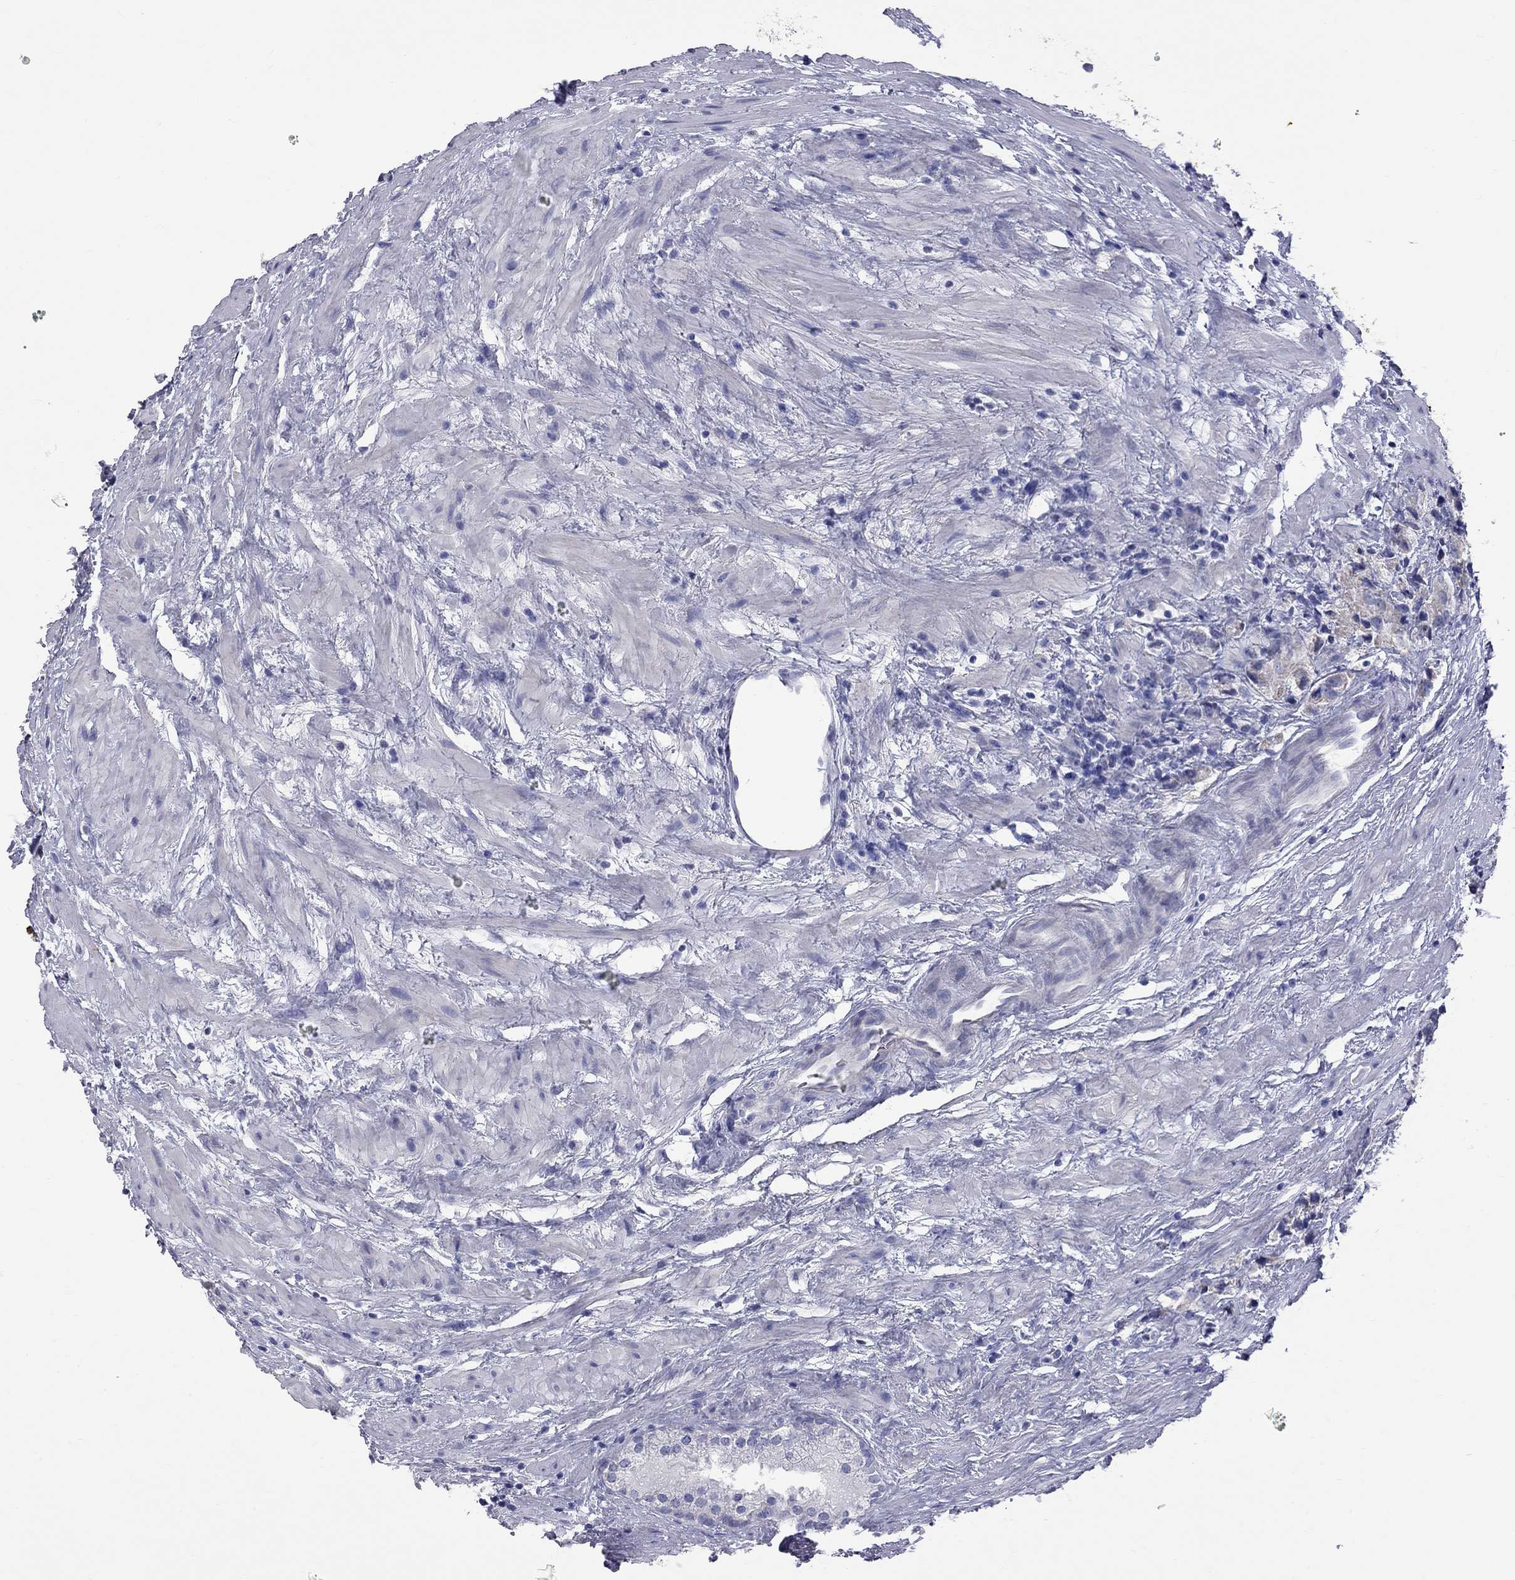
{"staining": {"intensity": "negative", "quantity": "none", "location": "none"}, "tissue": "prostate cancer", "cell_type": "Tumor cells", "image_type": "cancer", "snomed": [{"axis": "morphology", "description": "Adenocarcinoma, NOS"}, {"axis": "topography", "description": "Prostate and seminal vesicle, NOS"}], "caption": "Histopathology image shows no protein positivity in tumor cells of prostate cancer tissue.", "gene": "KCND2", "patient": {"sex": "male", "age": 63}}